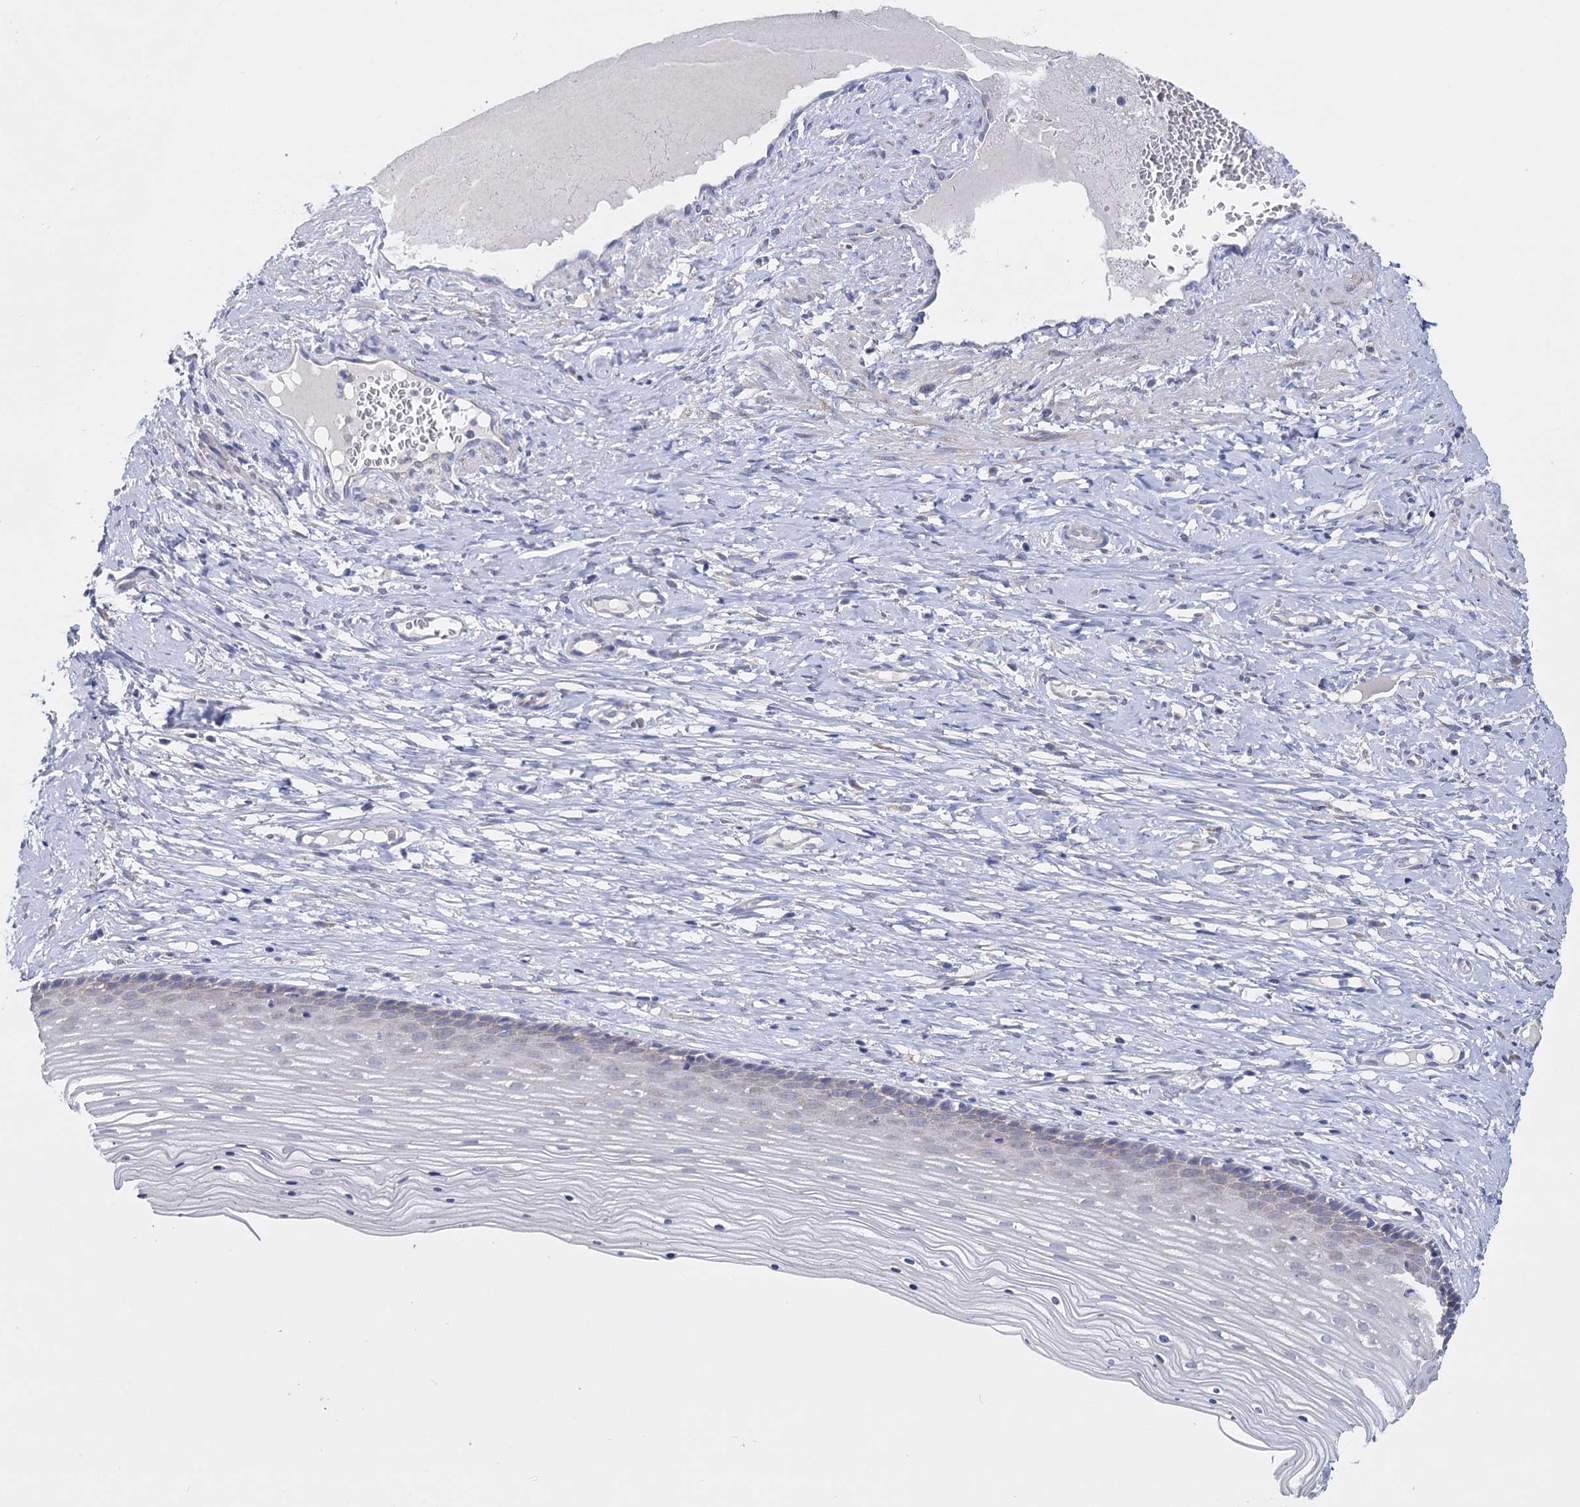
{"staining": {"intensity": "negative", "quantity": "none", "location": "none"}, "tissue": "cervix", "cell_type": "Glandular cells", "image_type": "normal", "snomed": [{"axis": "morphology", "description": "Normal tissue, NOS"}, {"axis": "topography", "description": "Cervix"}], "caption": "The photomicrograph exhibits no significant staining in glandular cells of cervix.", "gene": "GSTM2", "patient": {"sex": "female", "age": 42}}